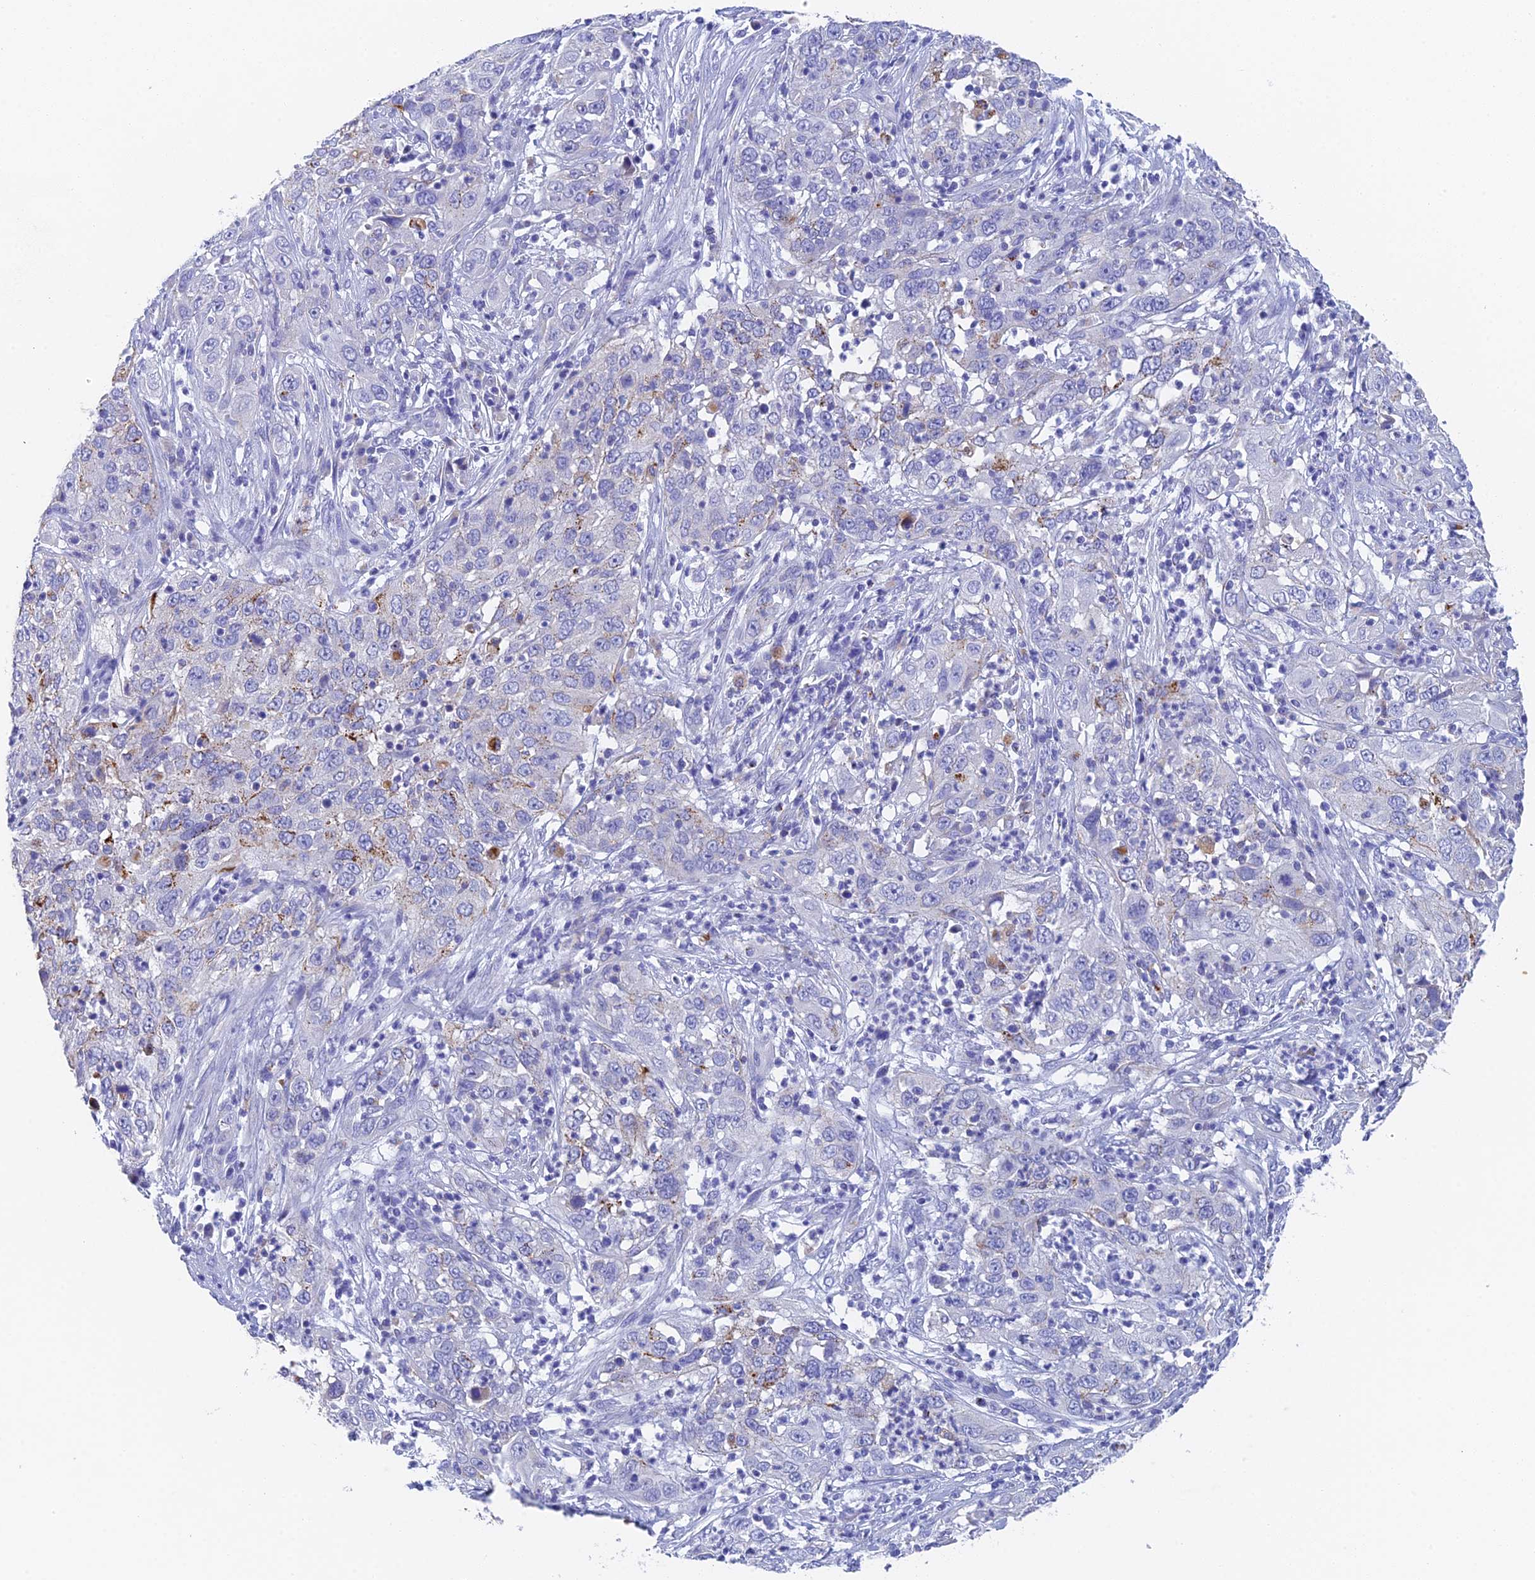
{"staining": {"intensity": "moderate", "quantity": "<25%", "location": "cytoplasmic/membranous"}, "tissue": "cervical cancer", "cell_type": "Tumor cells", "image_type": "cancer", "snomed": [{"axis": "morphology", "description": "Squamous cell carcinoma, NOS"}, {"axis": "topography", "description": "Cervix"}], "caption": "Immunohistochemistry (IHC) micrograph of neoplastic tissue: human cervical cancer stained using immunohistochemistry (IHC) shows low levels of moderate protein expression localized specifically in the cytoplasmic/membranous of tumor cells, appearing as a cytoplasmic/membranous brown color.", "gene": "ADAMTS13", "patient": {"sex": "female", "age": 32}}